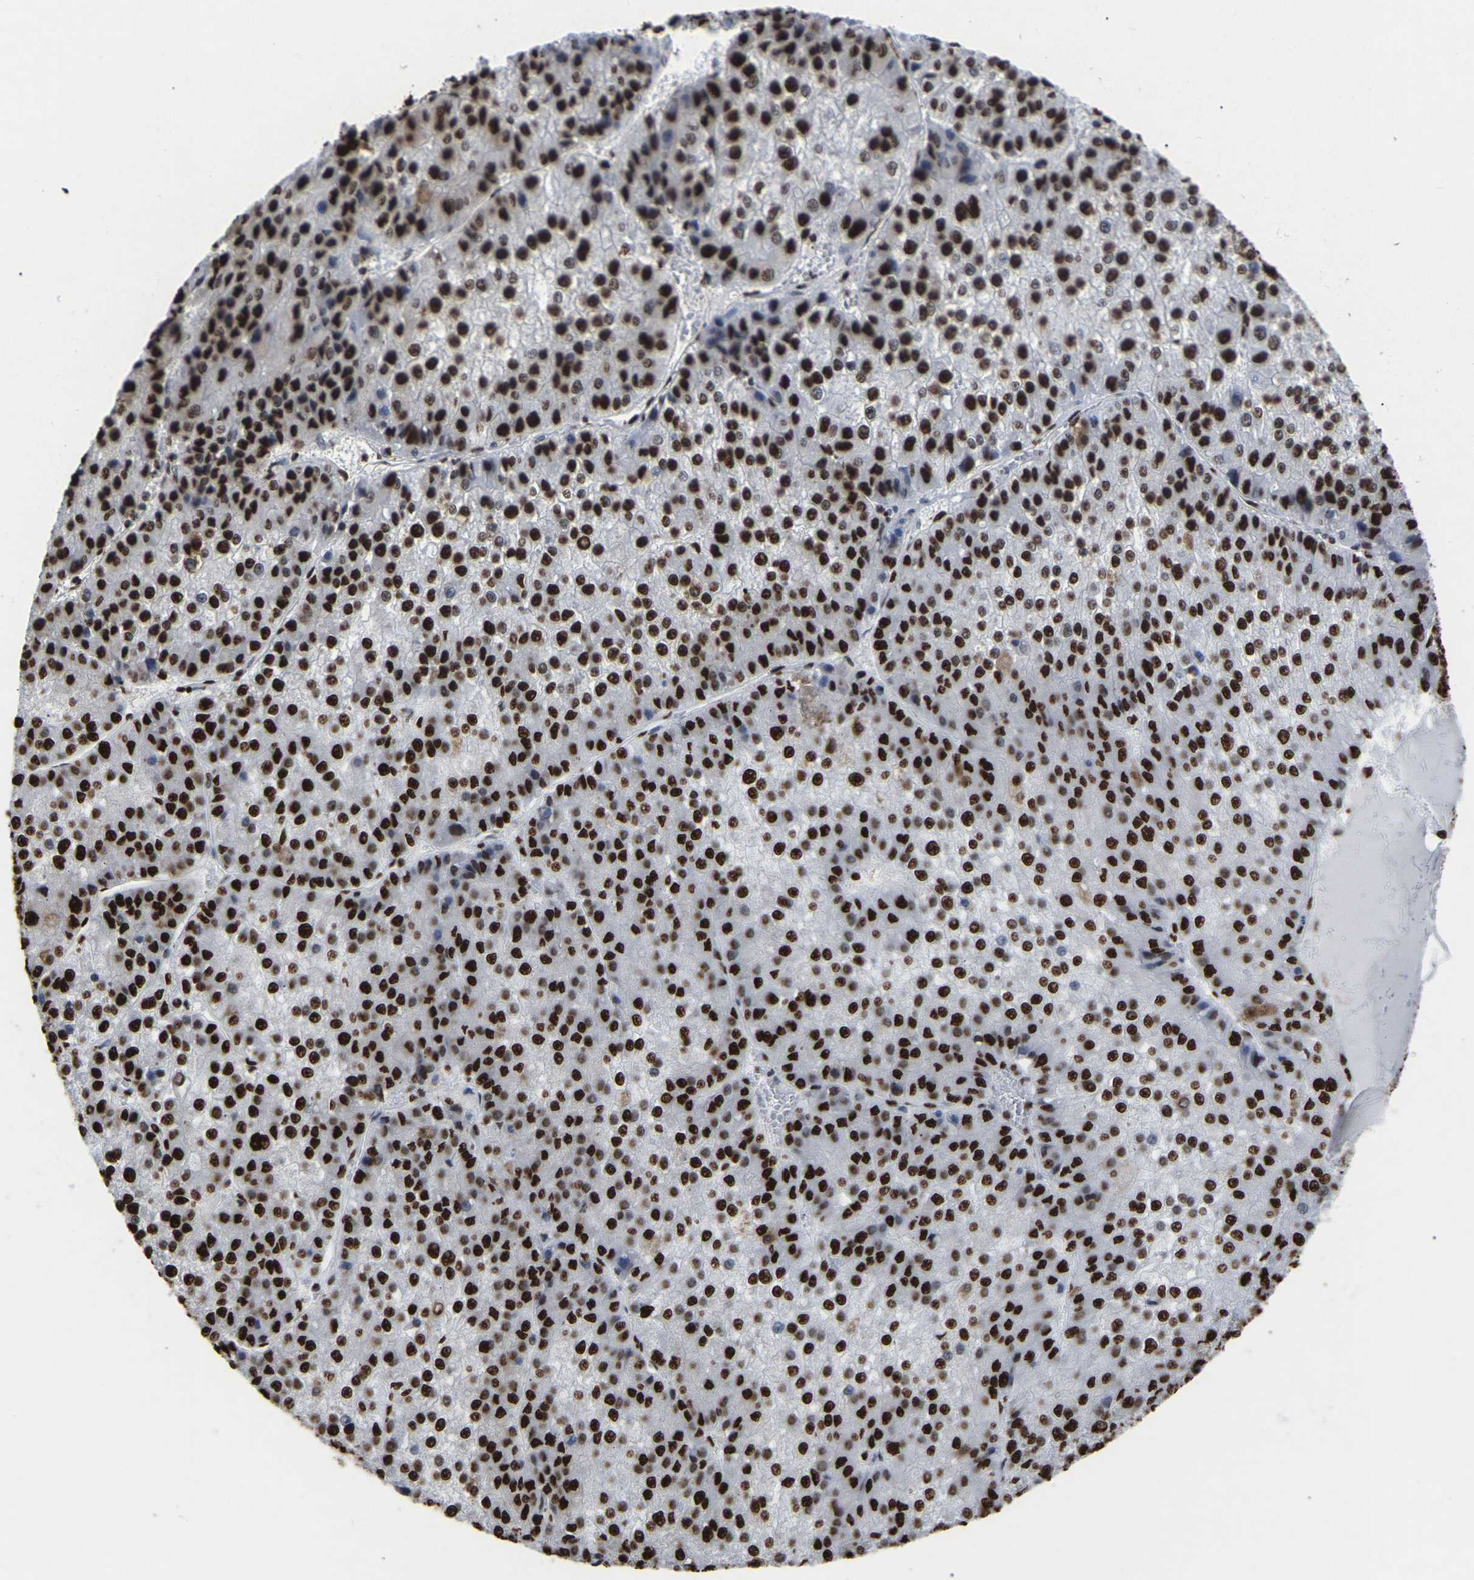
{"staining": {"intensity": "strong", "quantity": ">75%", "location": "nuclear"}, "tissue": "liver cancer", "cell_type": "Tumor cells", "image_type": "cancer", "snomed": [{"axis": "morphology", "description": "Carcinoma, Hepatocellular, NOS"}, {"axis": "topography", "description": "Liver"}], "caption": "Immunohistochemical staining of liver cancer exhibits high levels of strong nuclear staining in about >75% of tumor cells.", "gene": "RBL2", "patient": {"sex": "female", "age": 73}}